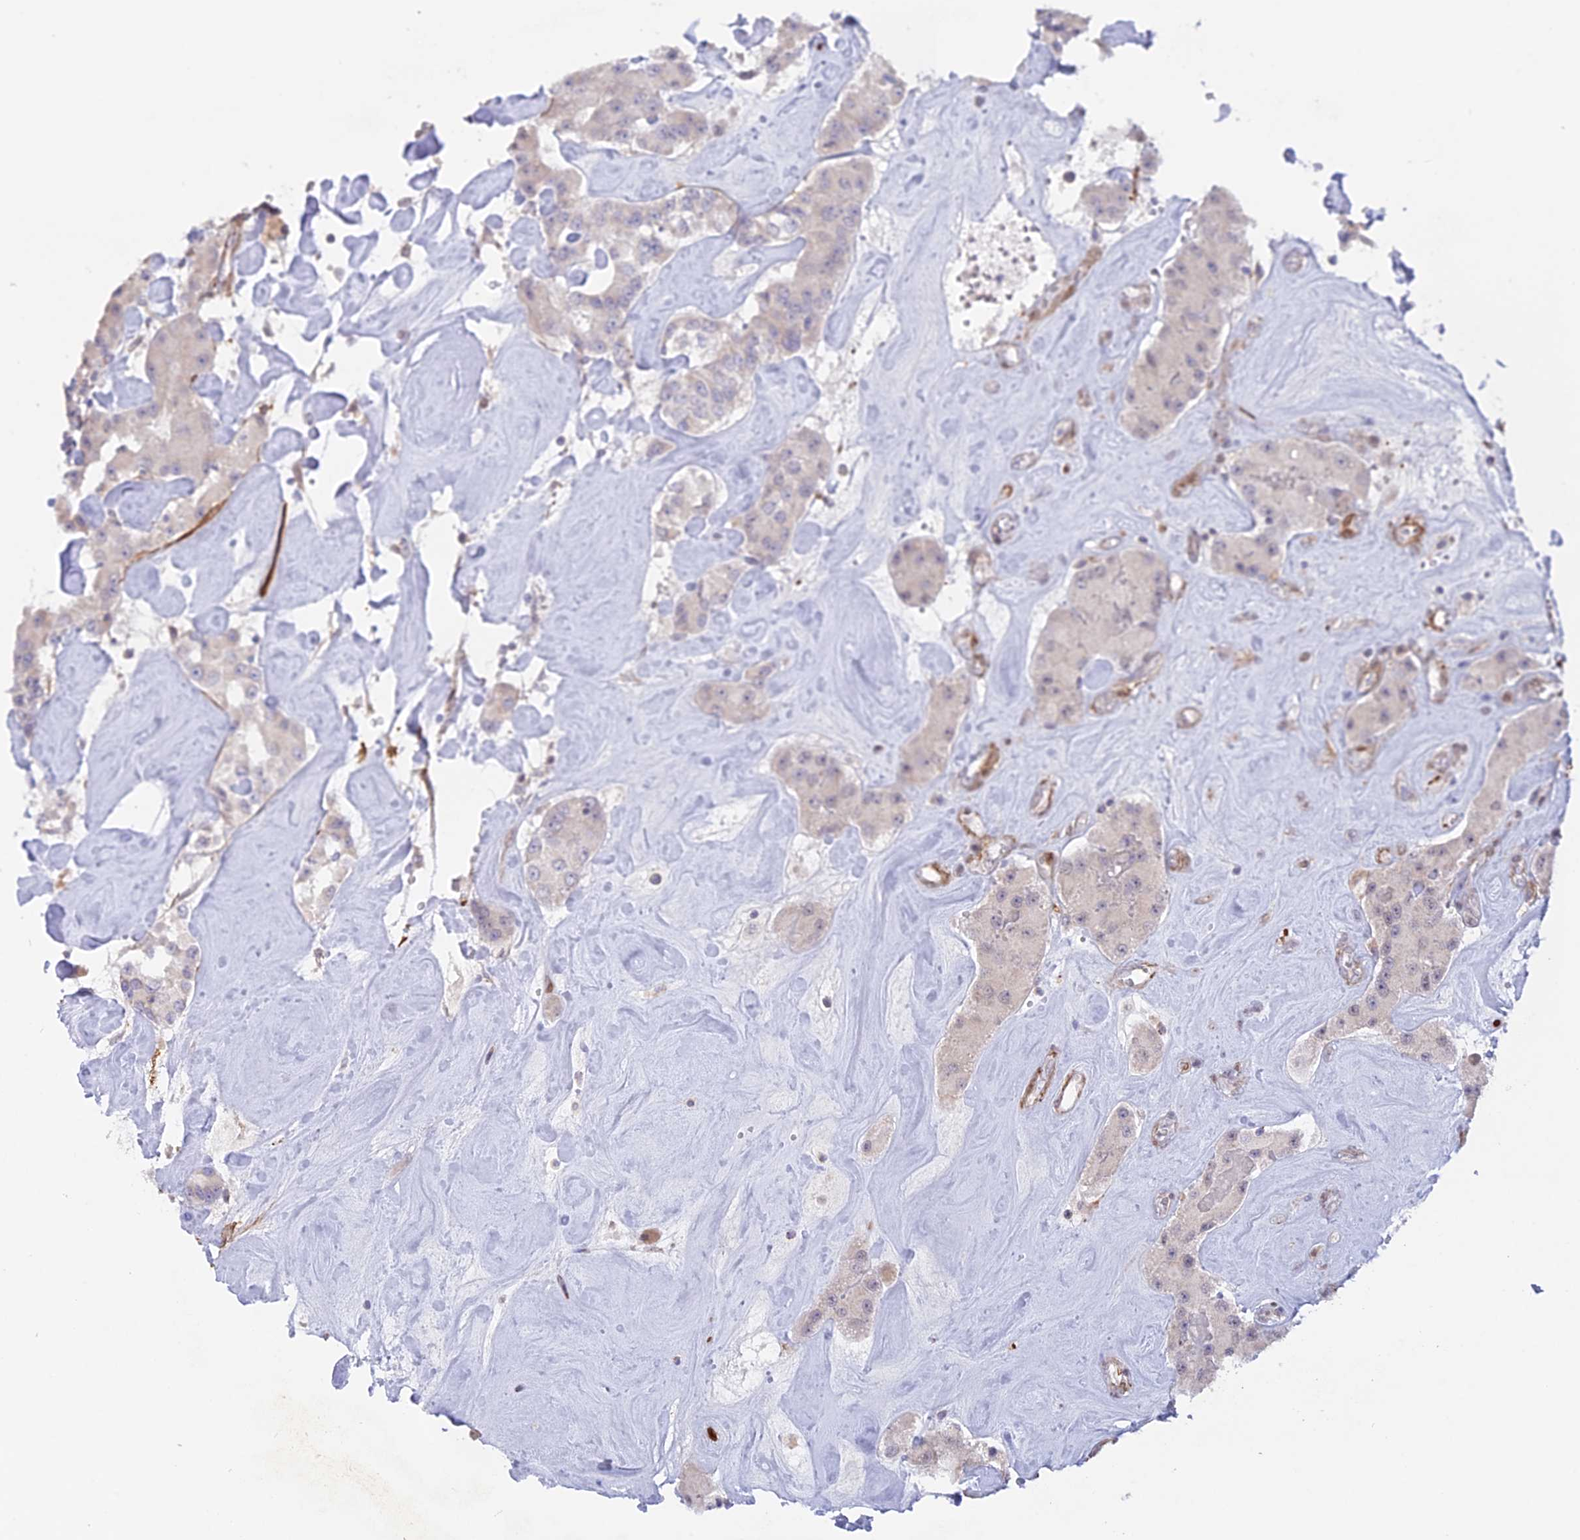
{"staining": {"intensity": "negative", "quantity": "none", "location": "none"}, "tissue": "carcinoid", "cell_type": "Tumor cells", "image_type": "cancer", "snomed": [{"axis": "morphology", "description": "Carcinoid, malignant, NOS"}, {"axis": "topography", "description": "Pancreas"}], "caption": "Immunohistochemistry (IHC) photomicrograph of human malignant carcinoid stained for a protein (brown), which shows no staining in tumor cells. (DAB immunohistochemistry (IHC), high magnification).", "gene": "CCDC154", "patient": {"sex": "male", "age": 41}}